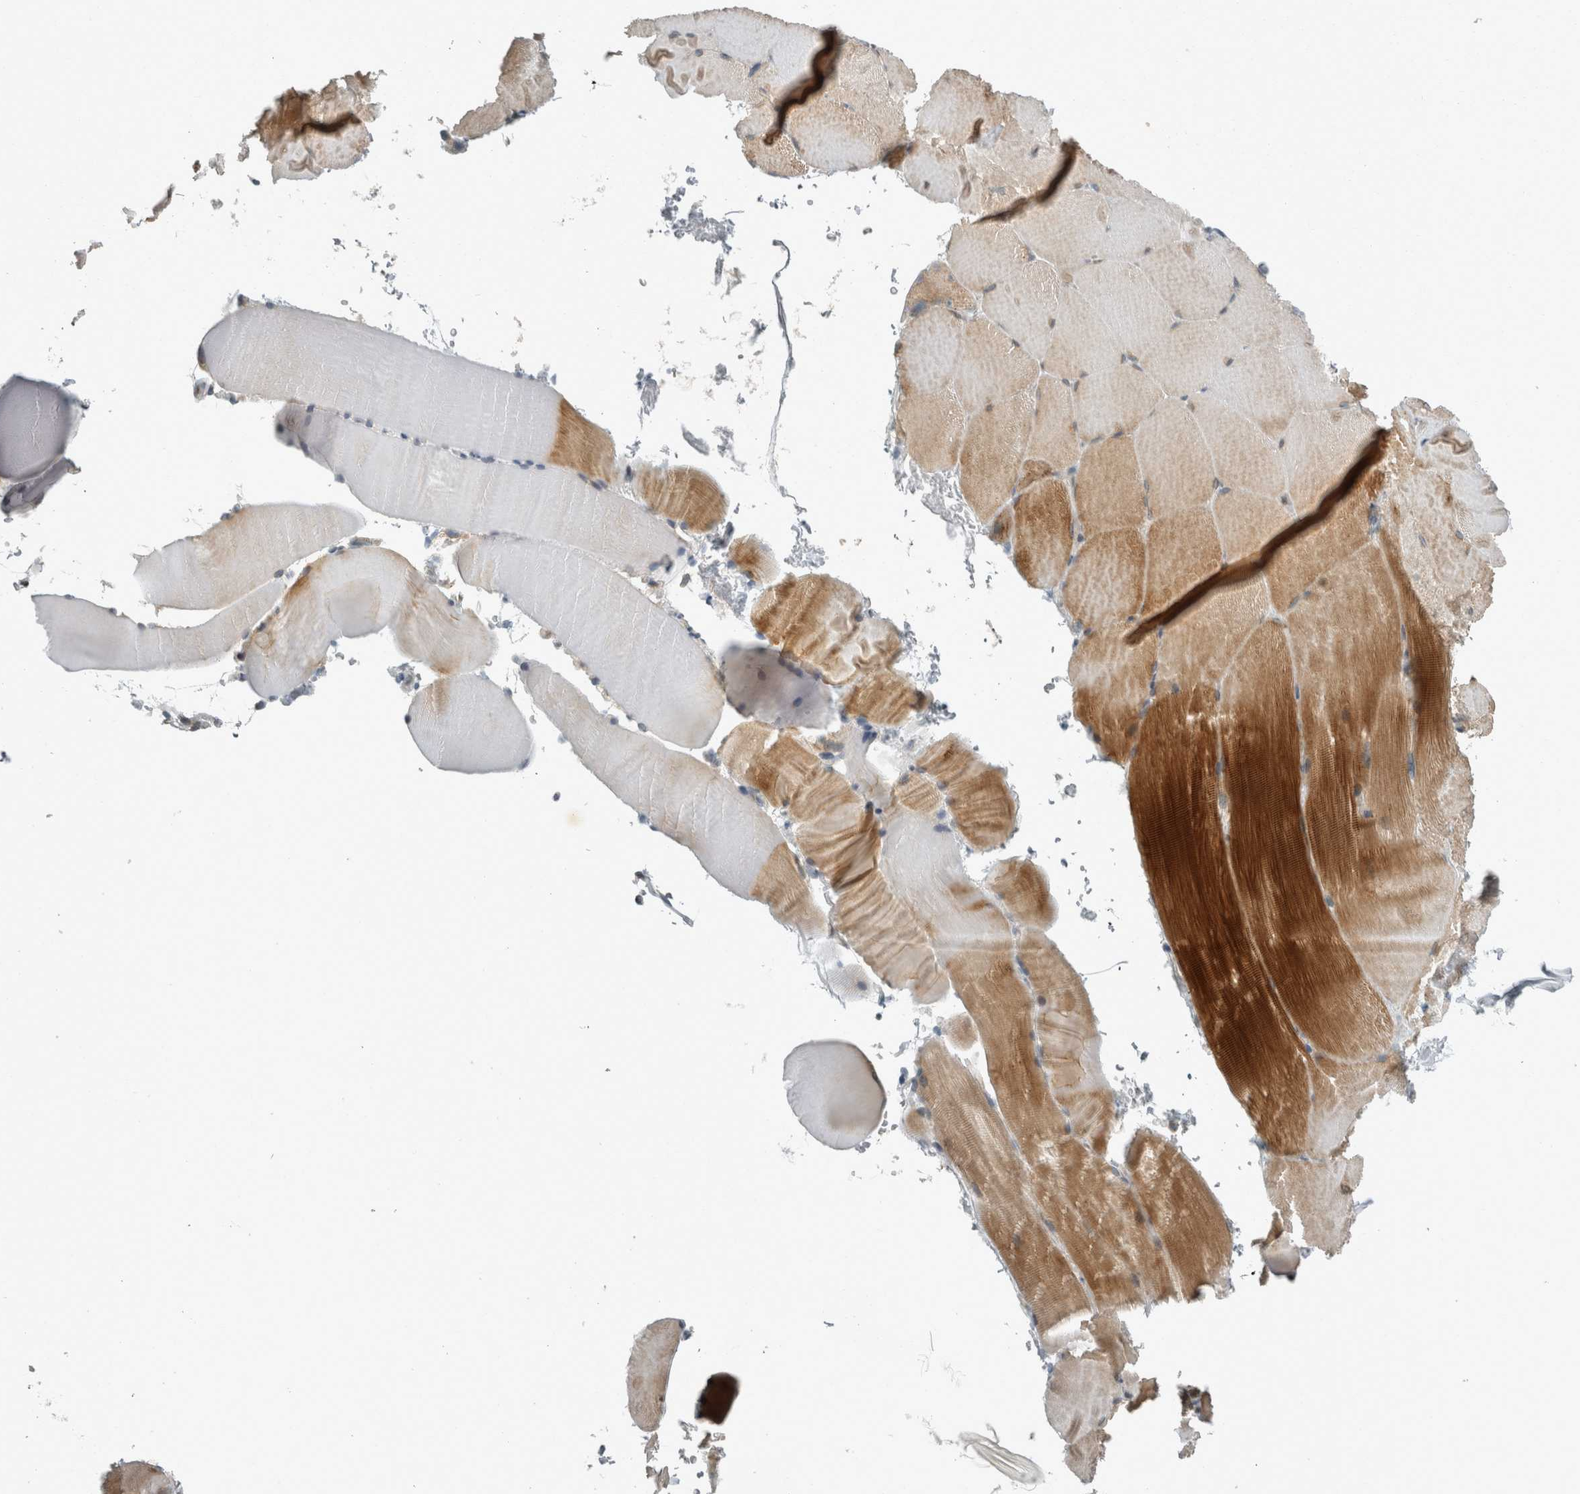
{"staining": {"intensity": "strong", "quantity": "<25%", "location": "cytoplasmic/membranous"}, "tissue": "skeletal muscle", "cell_type": "Myocytes", "image_type": "normal", "snomed": [{"axis": "morphology", "description": "Normal tissue, NOS"}, {"axis": "topography", "description": "Skeletal muscle"}, {"axis": "topography", "description": "Parathyroid gland"}], "caption": "Skeletal muscle stained with DAB (3,3'-diaminobenzidine) immunohistochemistry (IHC) shows medium levels of strong cytoplasmic/membranous positivity in about <25% of myocytes.", "gene": "KIF1C", "patient": {"sex": "female", "age": 37}}